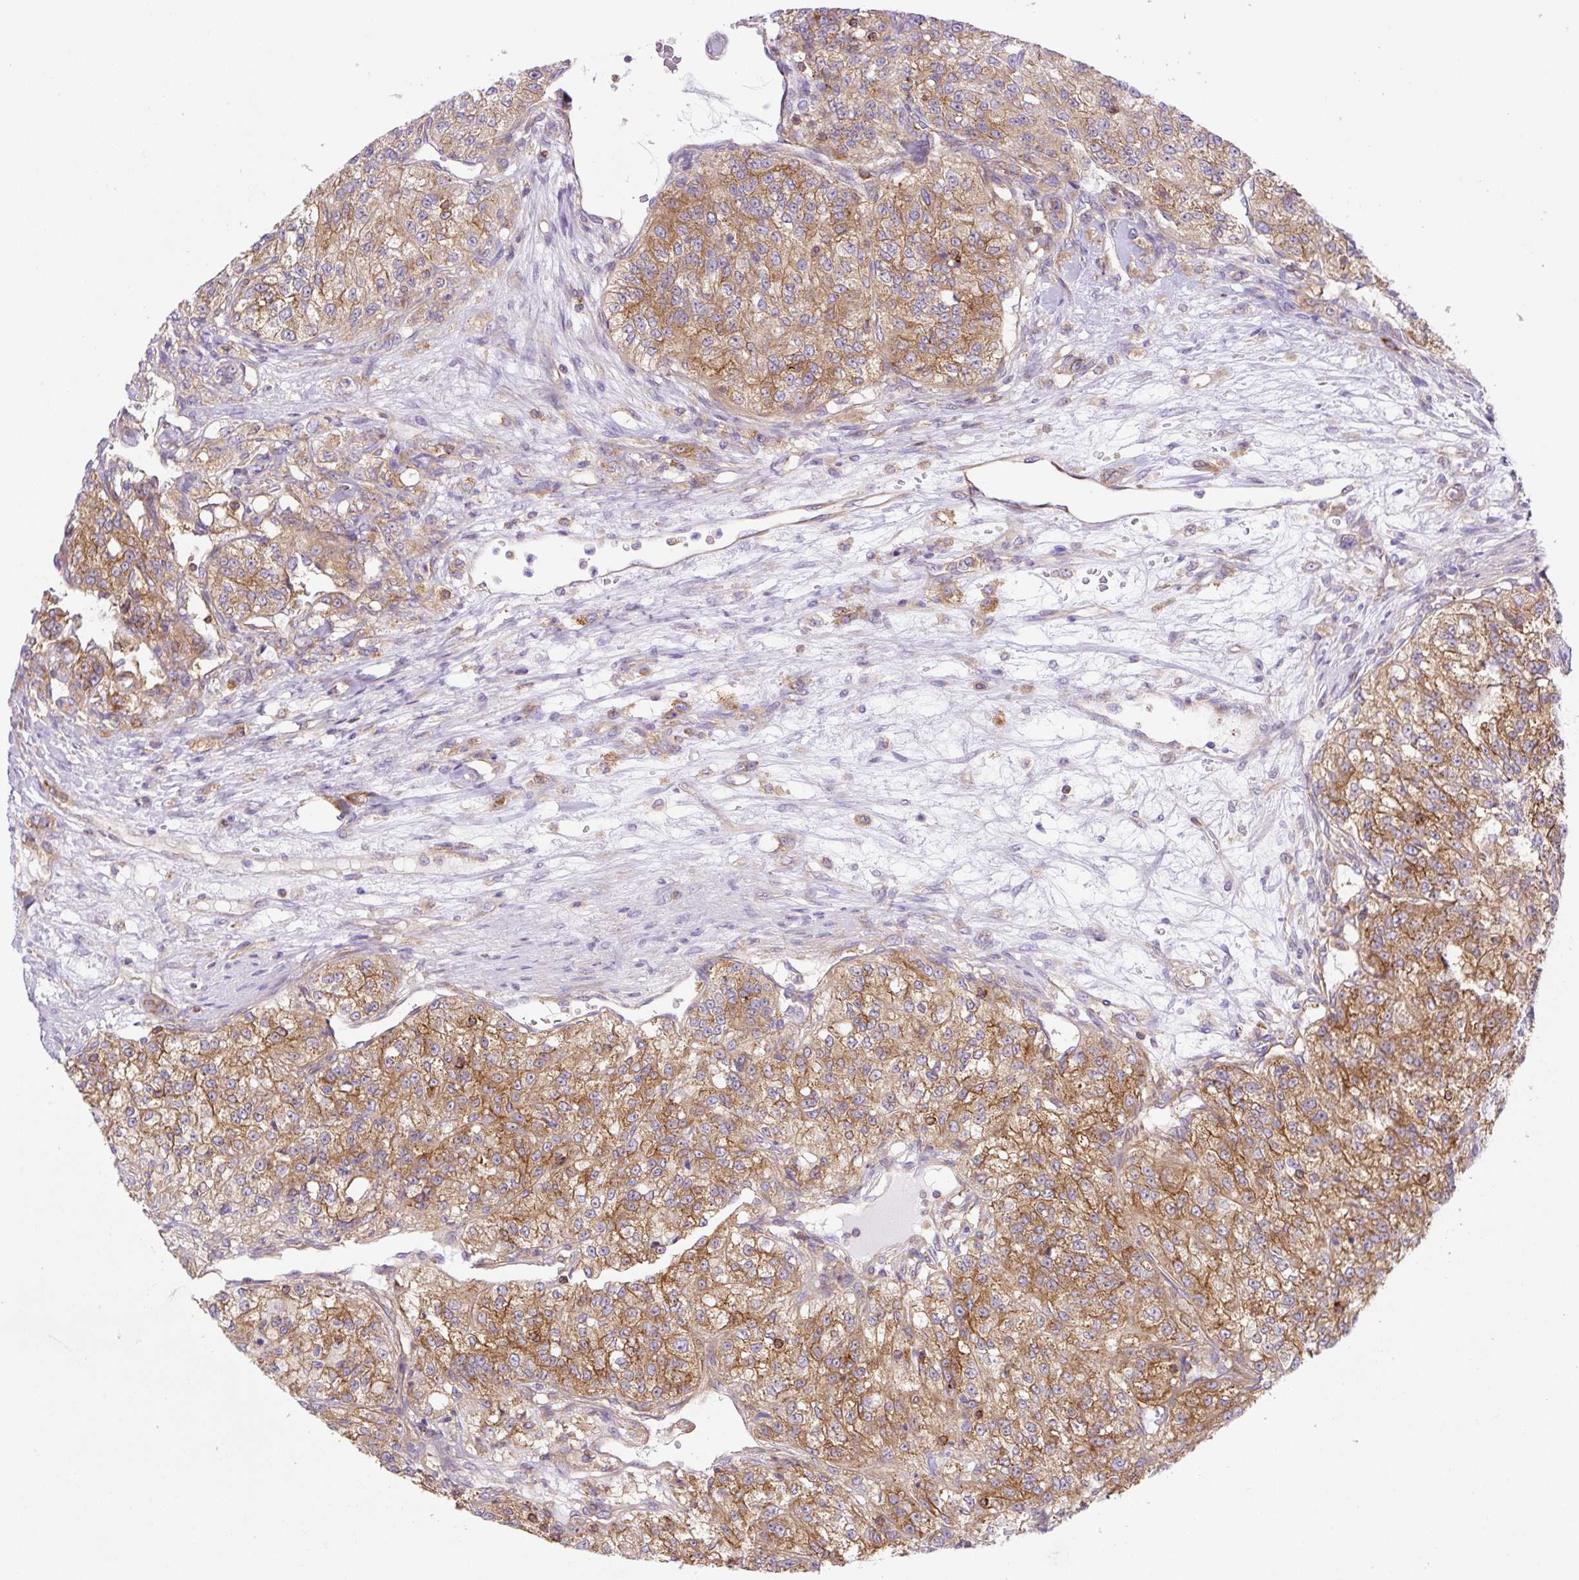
{"staining": {"intensity": "moderate", "quantity": ">75%", "location": "cytoplasmic/membranous"}, "tissue": "renal cancer", "cell_type": "Tumor cells", "image_type": "cancer", "snomed": [{"axis": "morphology", "description": "Adenocarcinoma, NOS"}, {"axis": "topography", "description": "Kidney"}], "caption": "The image exhibits a brown stain indicating the presence of a protein in the cytoplasmic/membranous of tumor cells in renal cancer (adenocarcinoma).", "gene": "DNM2", "patient": {"sex": "female", "age": 63}}